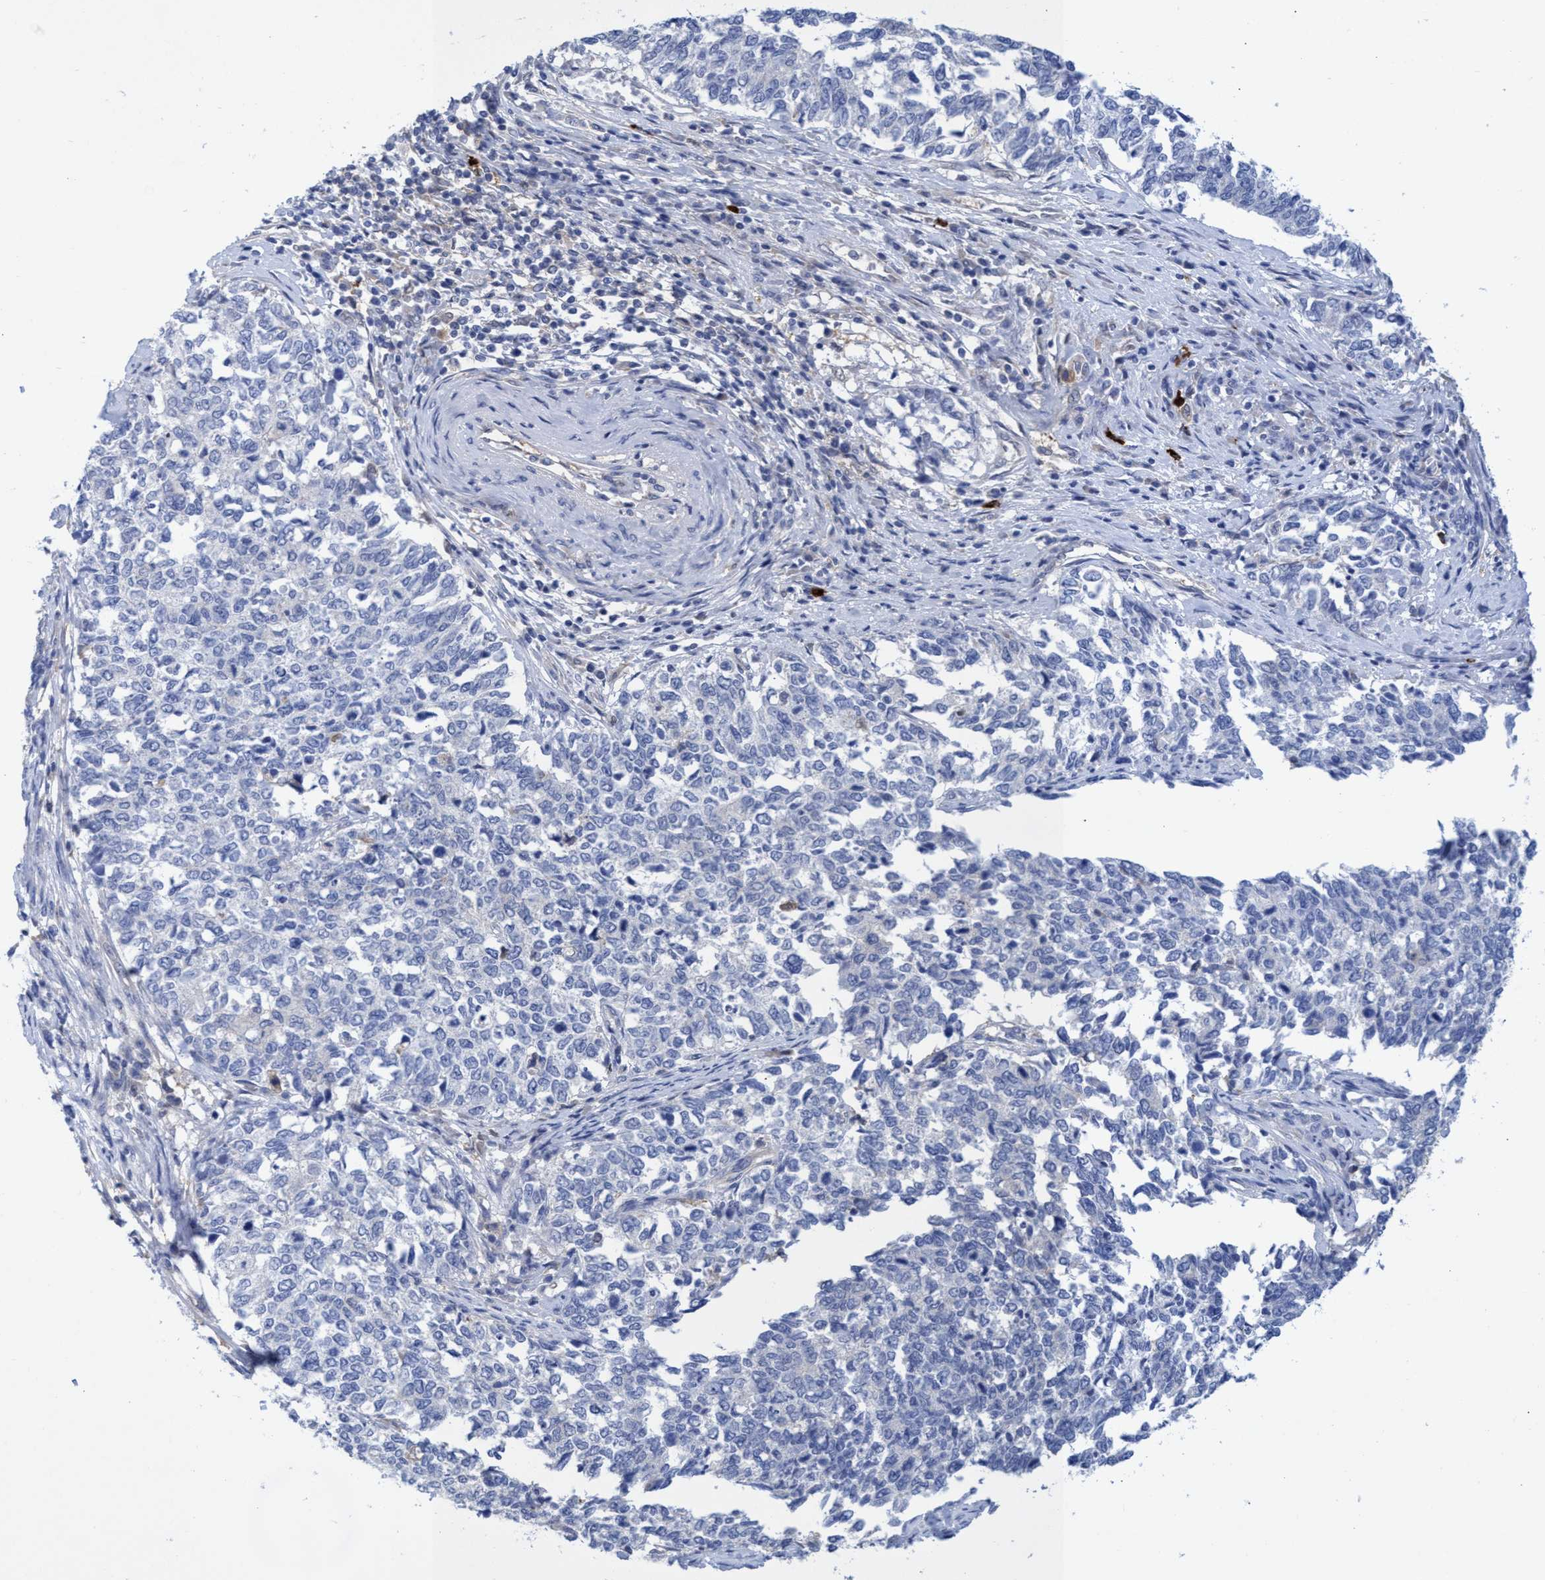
{"staining": {"intensity": "negative", "quantity": "none", "location": "none"}, "tissue": "cervical cancer", "cell_type": "Tumor cells", "image_type": "cancer", "snomed": [{"axis": "morphology", "description": "Squamous cell carcinoma, NOS"}, {"axis": "topography", "description": "Cervix"}], "caption": "High power microscopy photomicrograph of an IHC histopathology image of cervical cancer (squamous cell carcinoma), revealing no significant staining in tumor cells.", "gene": "PNPO", "patient": {"sex": "female", "age": 63}}